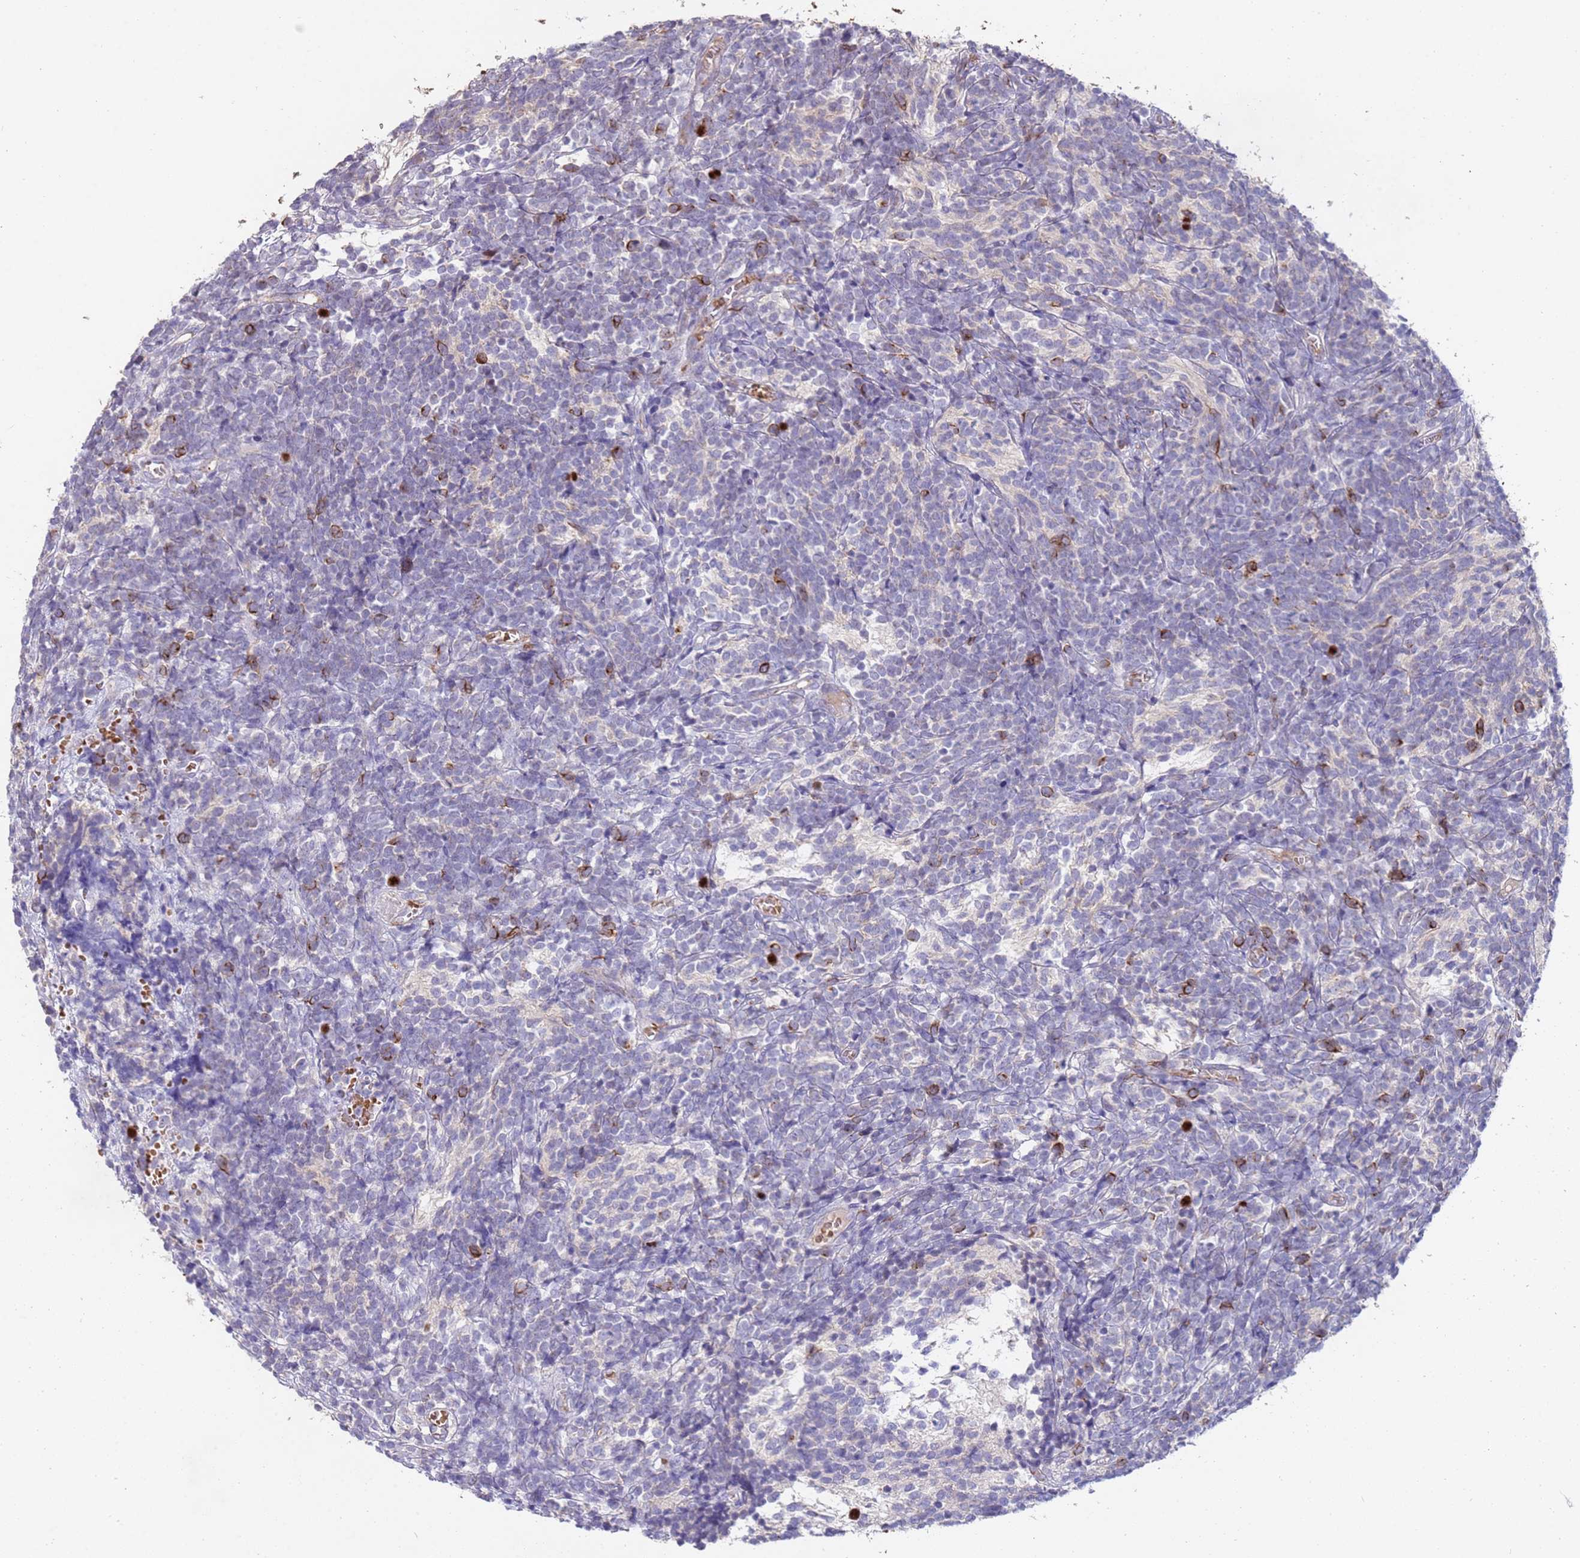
{"staining": {"intensity": "negative", "quantity": "none", "location": "none"}, "tissue": "glioma", "cell_type": "Tumor cells", "image_type": "cancer", "snomed": [{"axis": "morphology", "description": "Glioma, malignant, Low grade"}, {"axis": "topography", "description": "Brain"}], "caption": "IHC image of human glioma stained for a protein (brown), which demonstrates no positivity in tumor cells.", "gene": "NMUR2", "patient": {"sex": "female", "age": 1}}